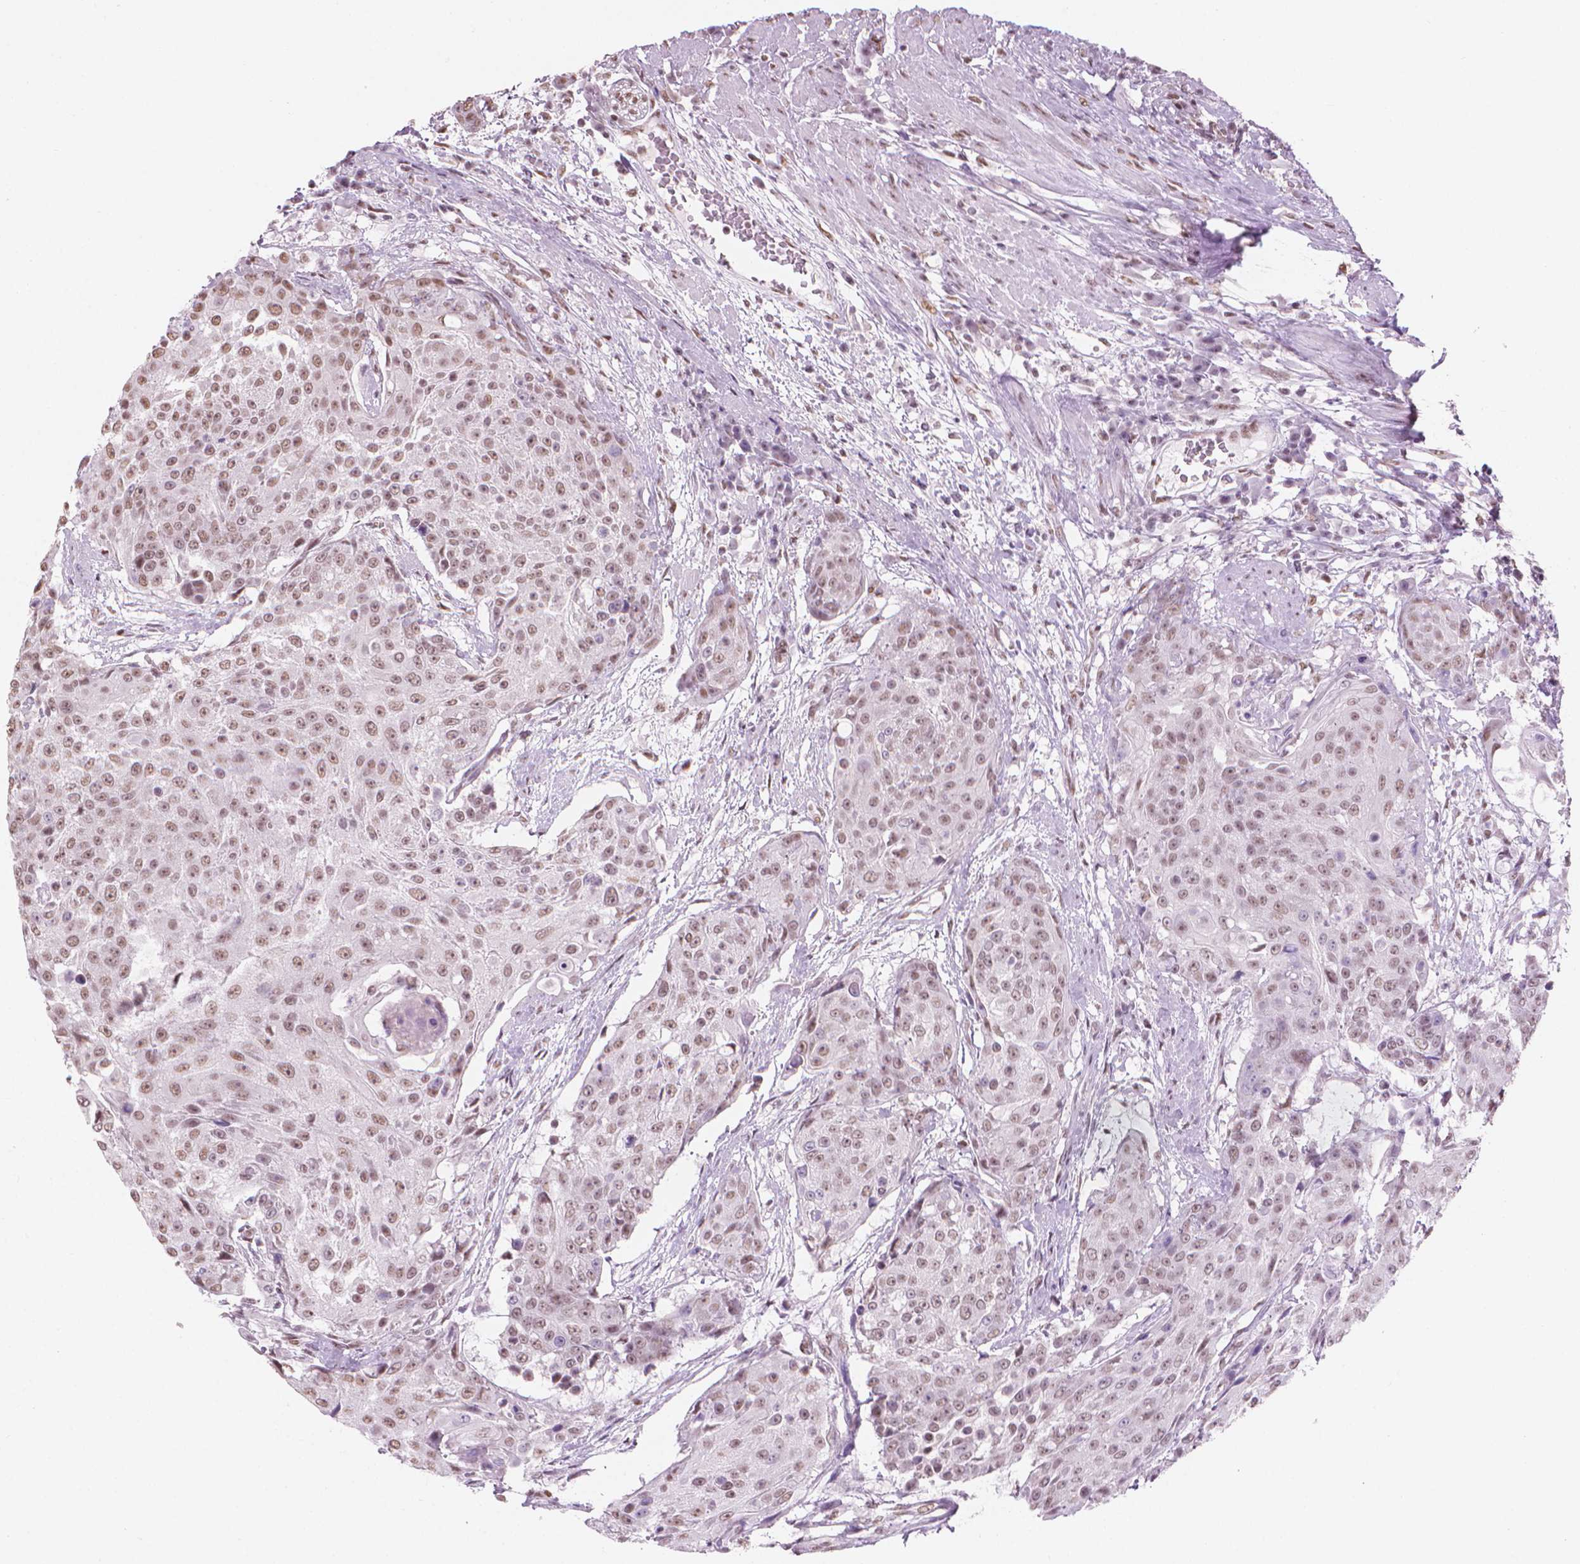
{"staining": {"intensity": "moderate", "quantity": ">75%", "location": "nuclear"}, "tissue": "urothelial cancer", "cell_type": "Tumor cells", "image_type": "cancer", "snomed": [{"axis": "morphology", "description": "Urothelial carcinoma, High grade"}, {"axis": "topography", "description": "Urinary bladder"}], "caption": "High-grade urothelial carcinoma stained with IHC displays moderate nuclear positivity in about >75% of tumor cells.", "gene": "PIAS2", "patient": {"sex": "female", "age": 63}}